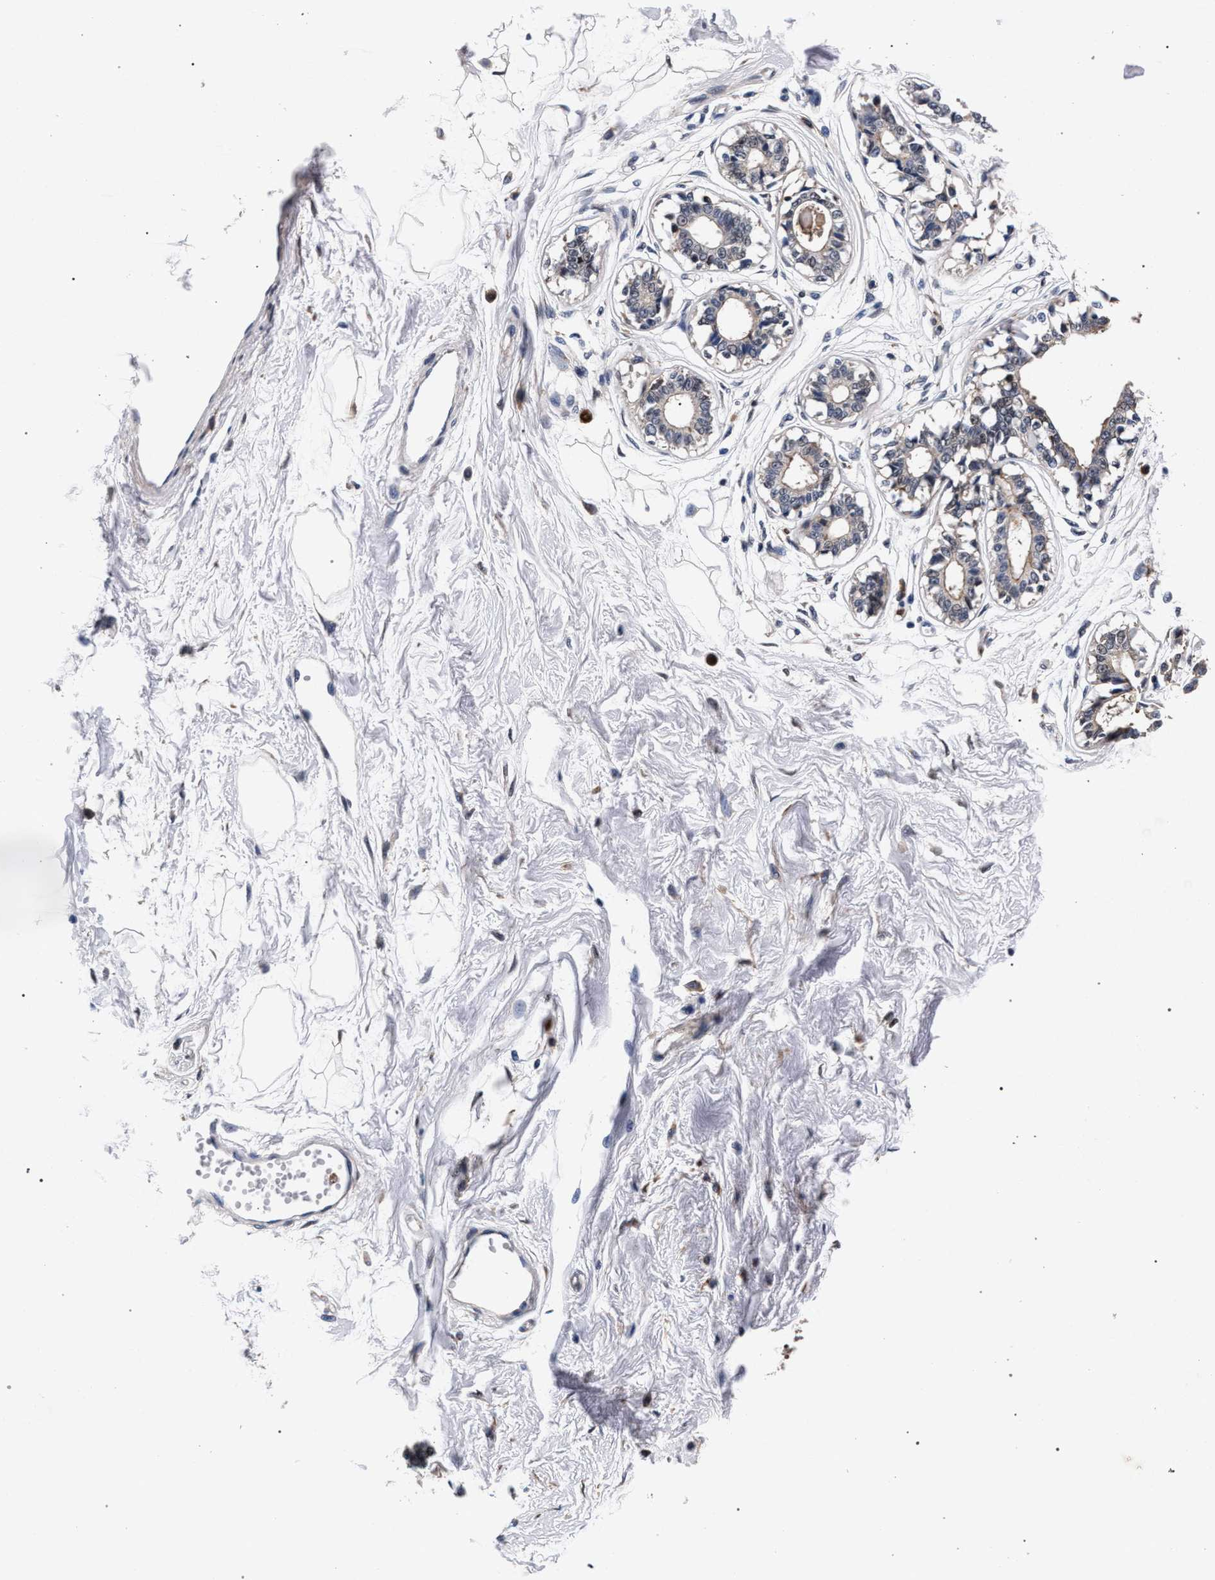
{"staining": {"intensity": "moderate", "quantity": "<25%", "location": "cytoplasmic/membranous"}, "tissue": "breast", "cell_type": "Adipocytes", "image_type": "normal", "snomed": [{"axis": "morphology", "description": "Normal tissue, NOS"}, {"axis": "topography", "description": "Breast"}], "caption": "Adipocytes display low levels of moderate cytoplasmic/membranous staining in approximately <25% of cells in normal breast.", "gene": "ZNF462", "patient": {"sex": "female", "age": 45}}